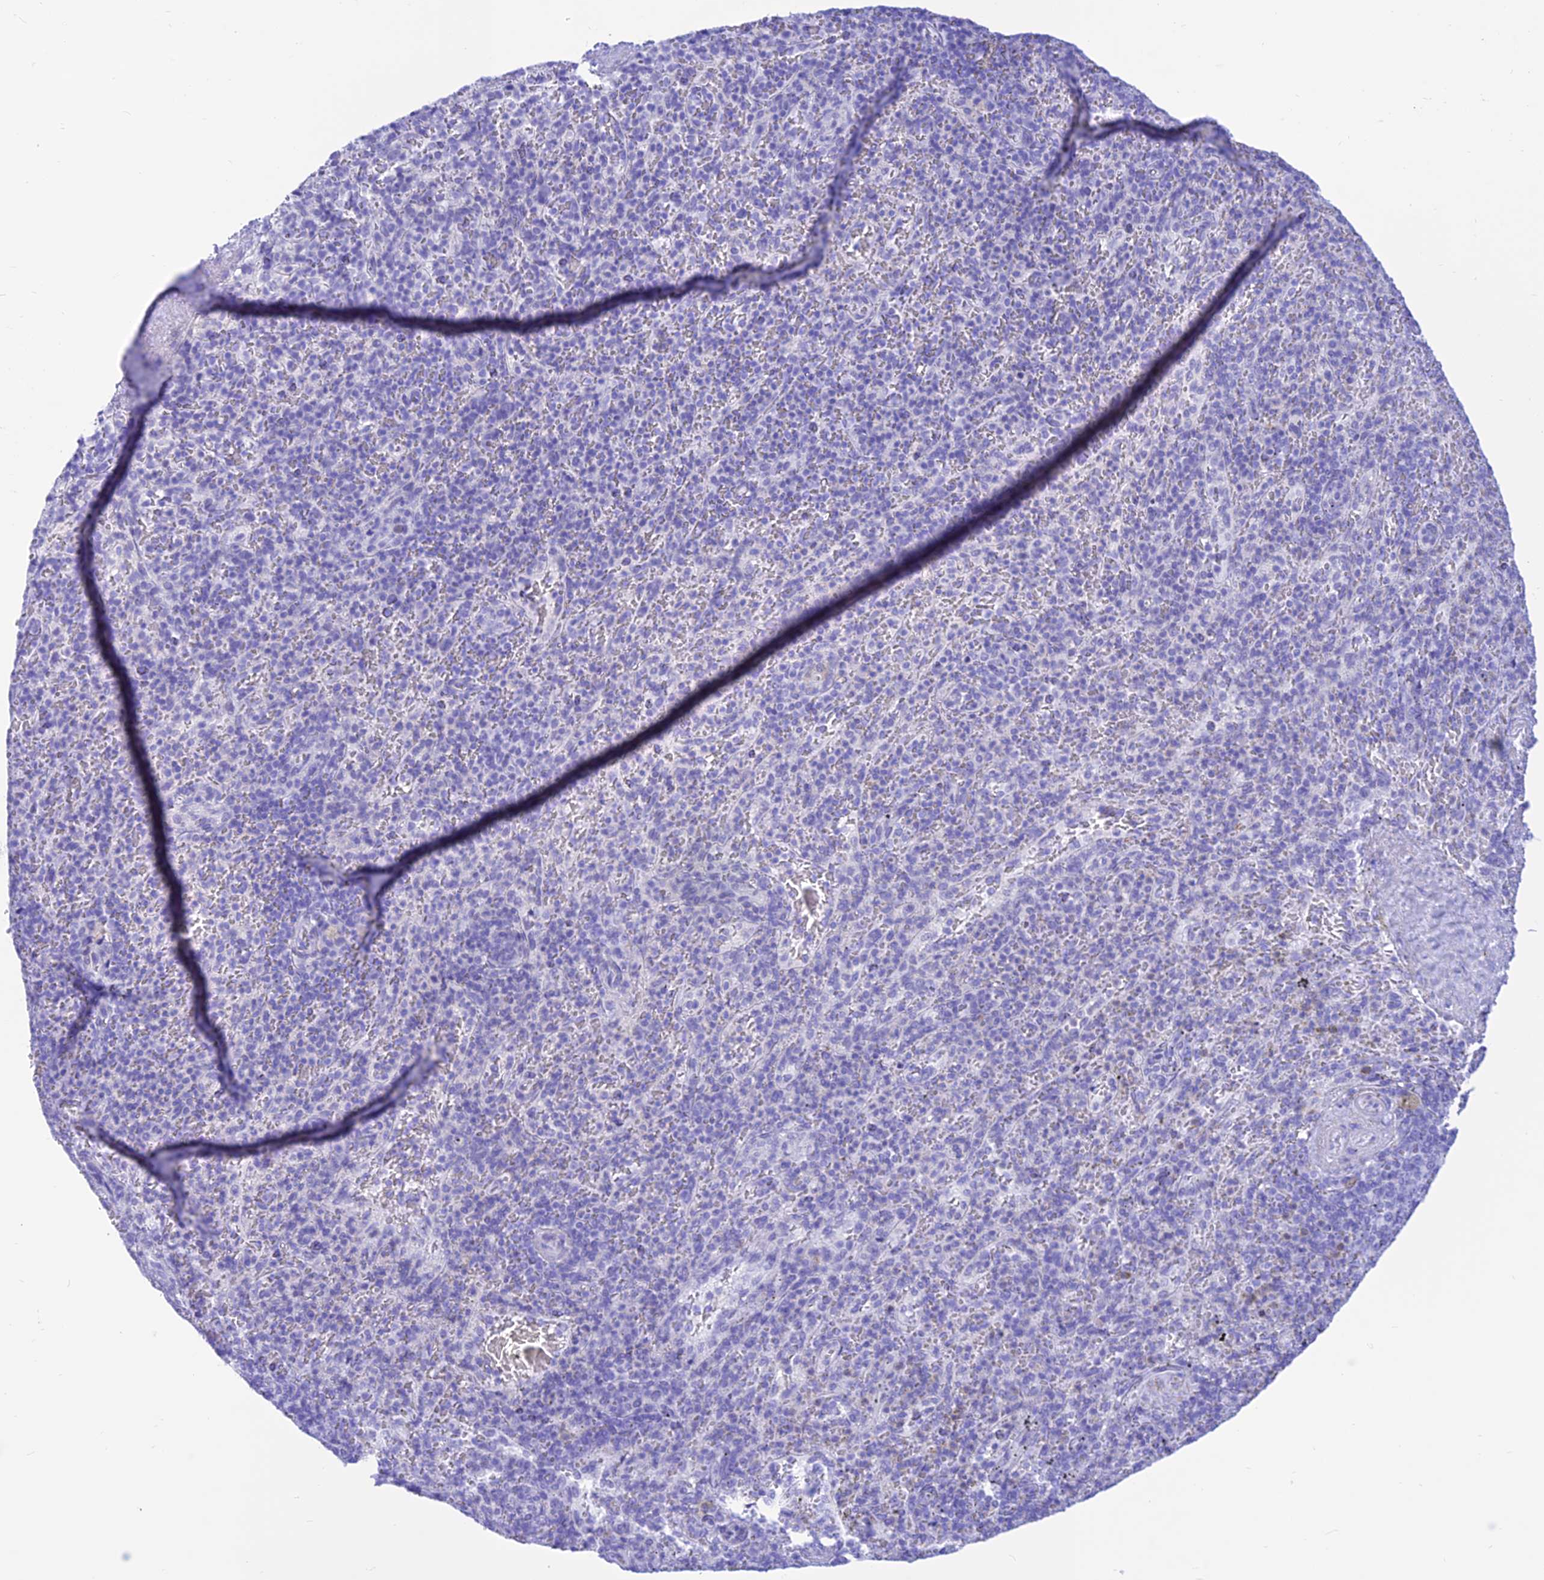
{"staining": {"intensity": "negative", "quantity": "none", "location": "none"}, "tissue": "spleen", "cell_type": "Cells in red pulp", "image_type": "normal", "snomed": [{"axis": "morphology", "description": "Normal tissue, NOS"}, {"axis": "topography", "description": "Spleen"}], "caption": "The image displays no significant staining in cells in red pulp of spleen.", "gene": "PRNP", "patient": {"sex": "male", "age": 82}}